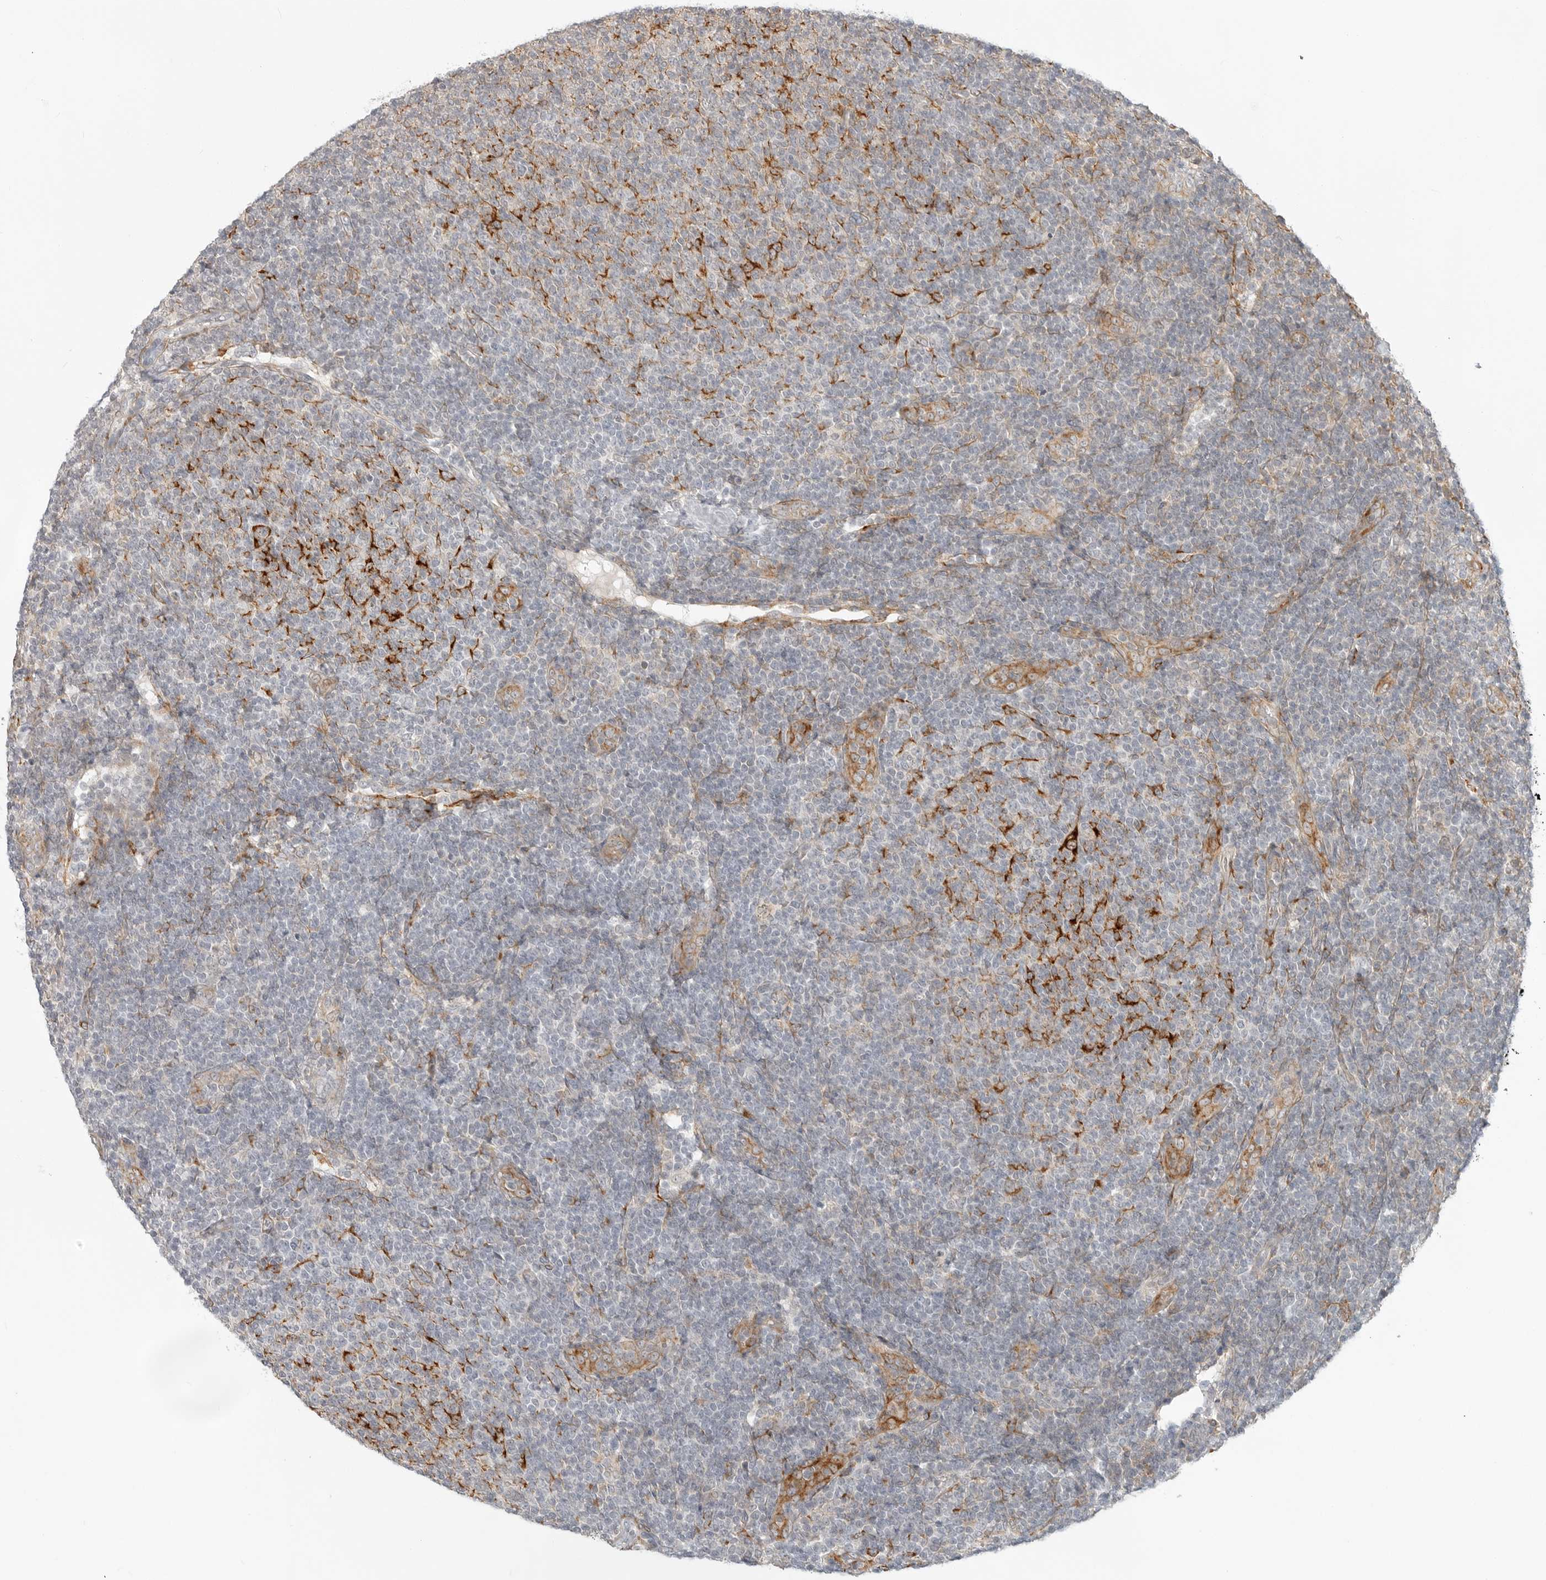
{"staining": {"intensity": "negative", "quantity": "none", "location": "none"}, "tissue": "lymphoma", "cell_type": "Tumor cells", "image_type": "cancer", "snomed": [{"axis": "morphology", "description": "Malignant lymphoma, non-Hodgkin's type, Low grade"}, {"axis": "topography", "description": "Lymph node"}], "caption": "DAB immunohistochemical staining of lymphoma demonstrates no significant staining in tumor cells. (DAB (3,3'-diaminobenzidine) immunohistochemistry, high magnification).", "gene": "C1QTNF1", "patient": {"sex": "male", "age": 66}}